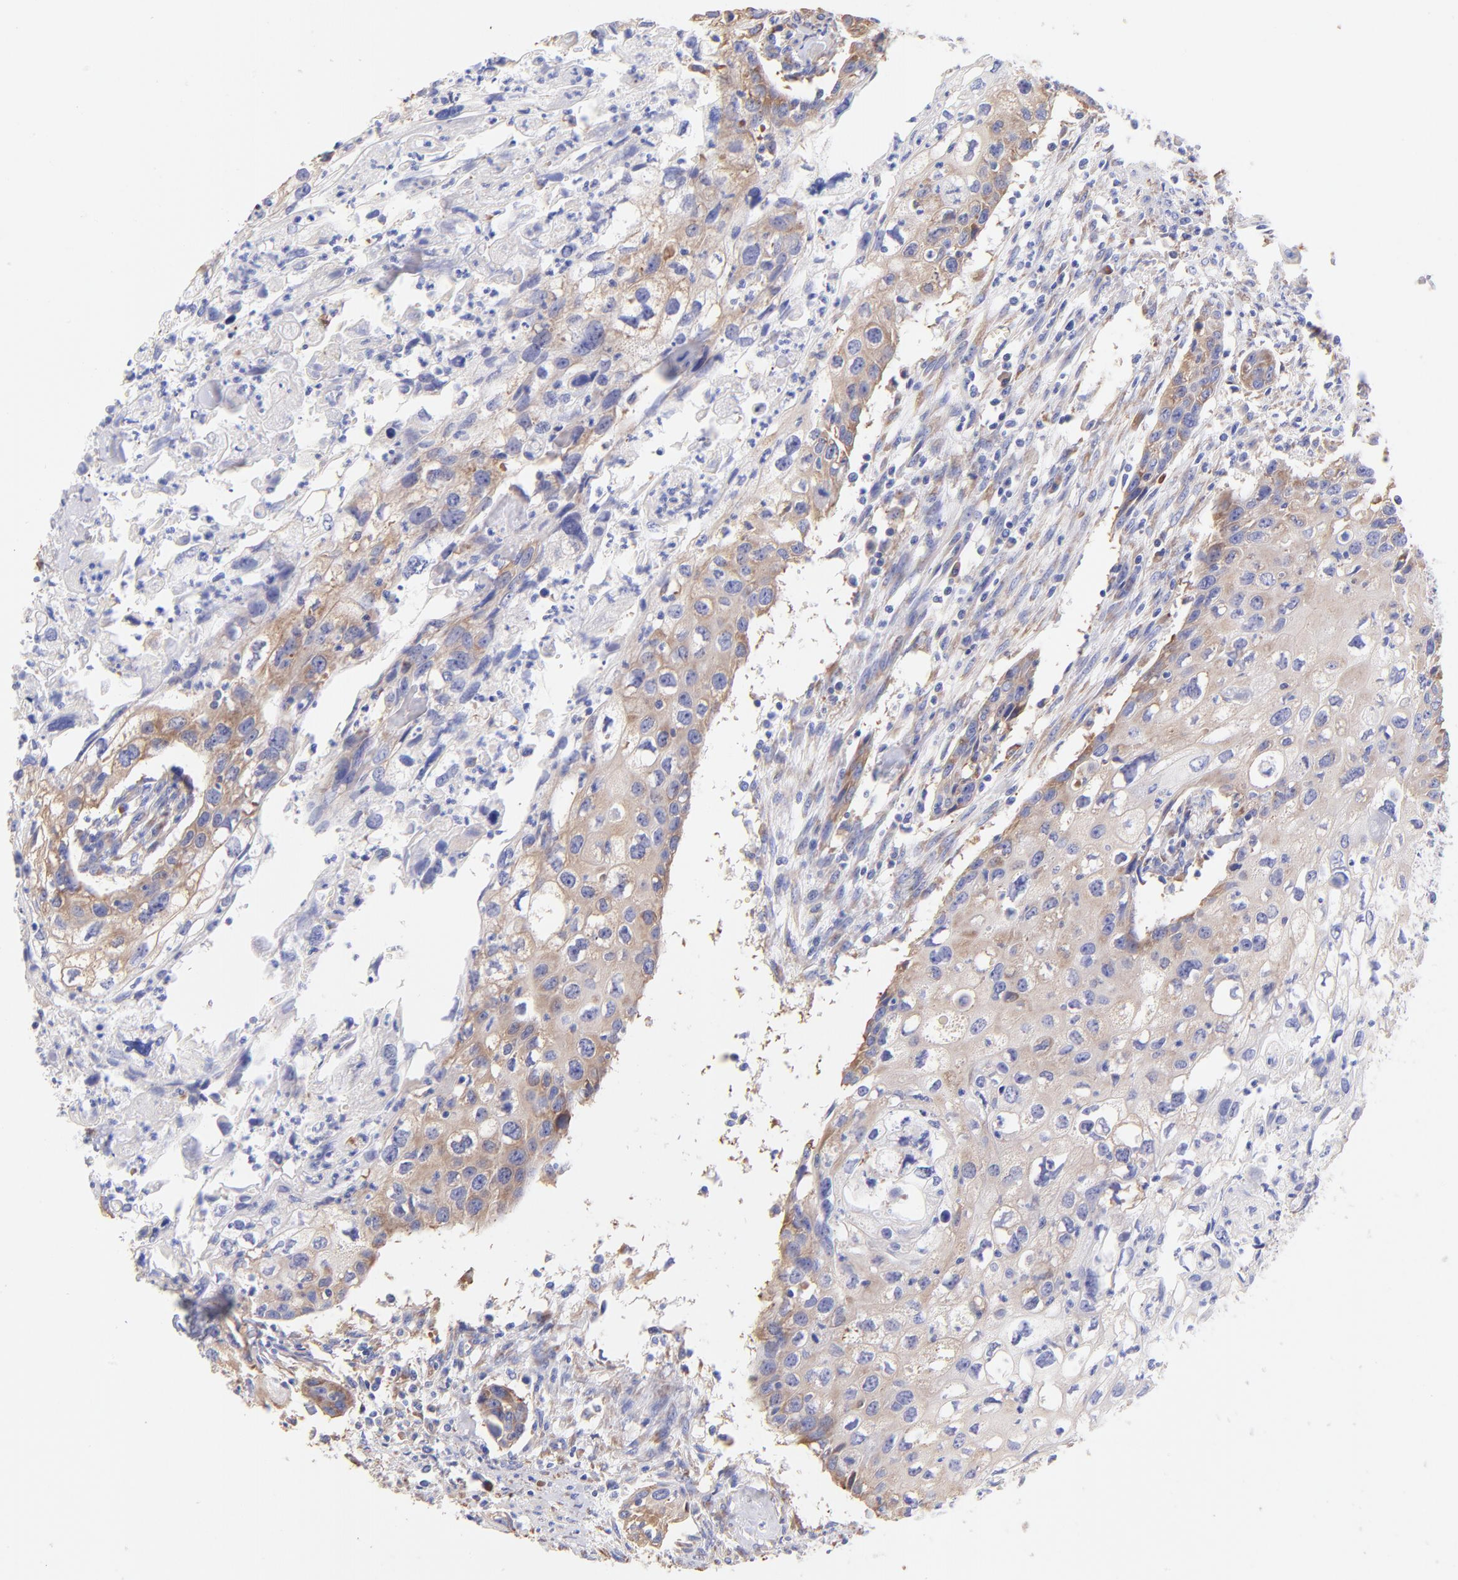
{"staining": {"intensity": "moderate", "quantity": "25%-75%", "location": "cytoplasmic/membranous"}, "tissue": "urothelial cancer", "cell_type": "Tumor cells", "image_type": "cancer", "snomed": [{"axis": "morphology", "description": "Urothelial carcinoma, High grade"}, {"axis": "topography", "description": "Urinary bladder"}], "caption": "An immunohistochemistry (IHC) histopathology image of neoplastic tissue is shown. Protein staining in brown highlights moderate cytoplasmic/membranous positivity in urothelial carcinoma (high-grade) within tumor cells. (brown staining indicates protein expression, while blue staining denotes nuclei).", "gene": "RPL30", "patient": {"sex": "male", "age": 54}}